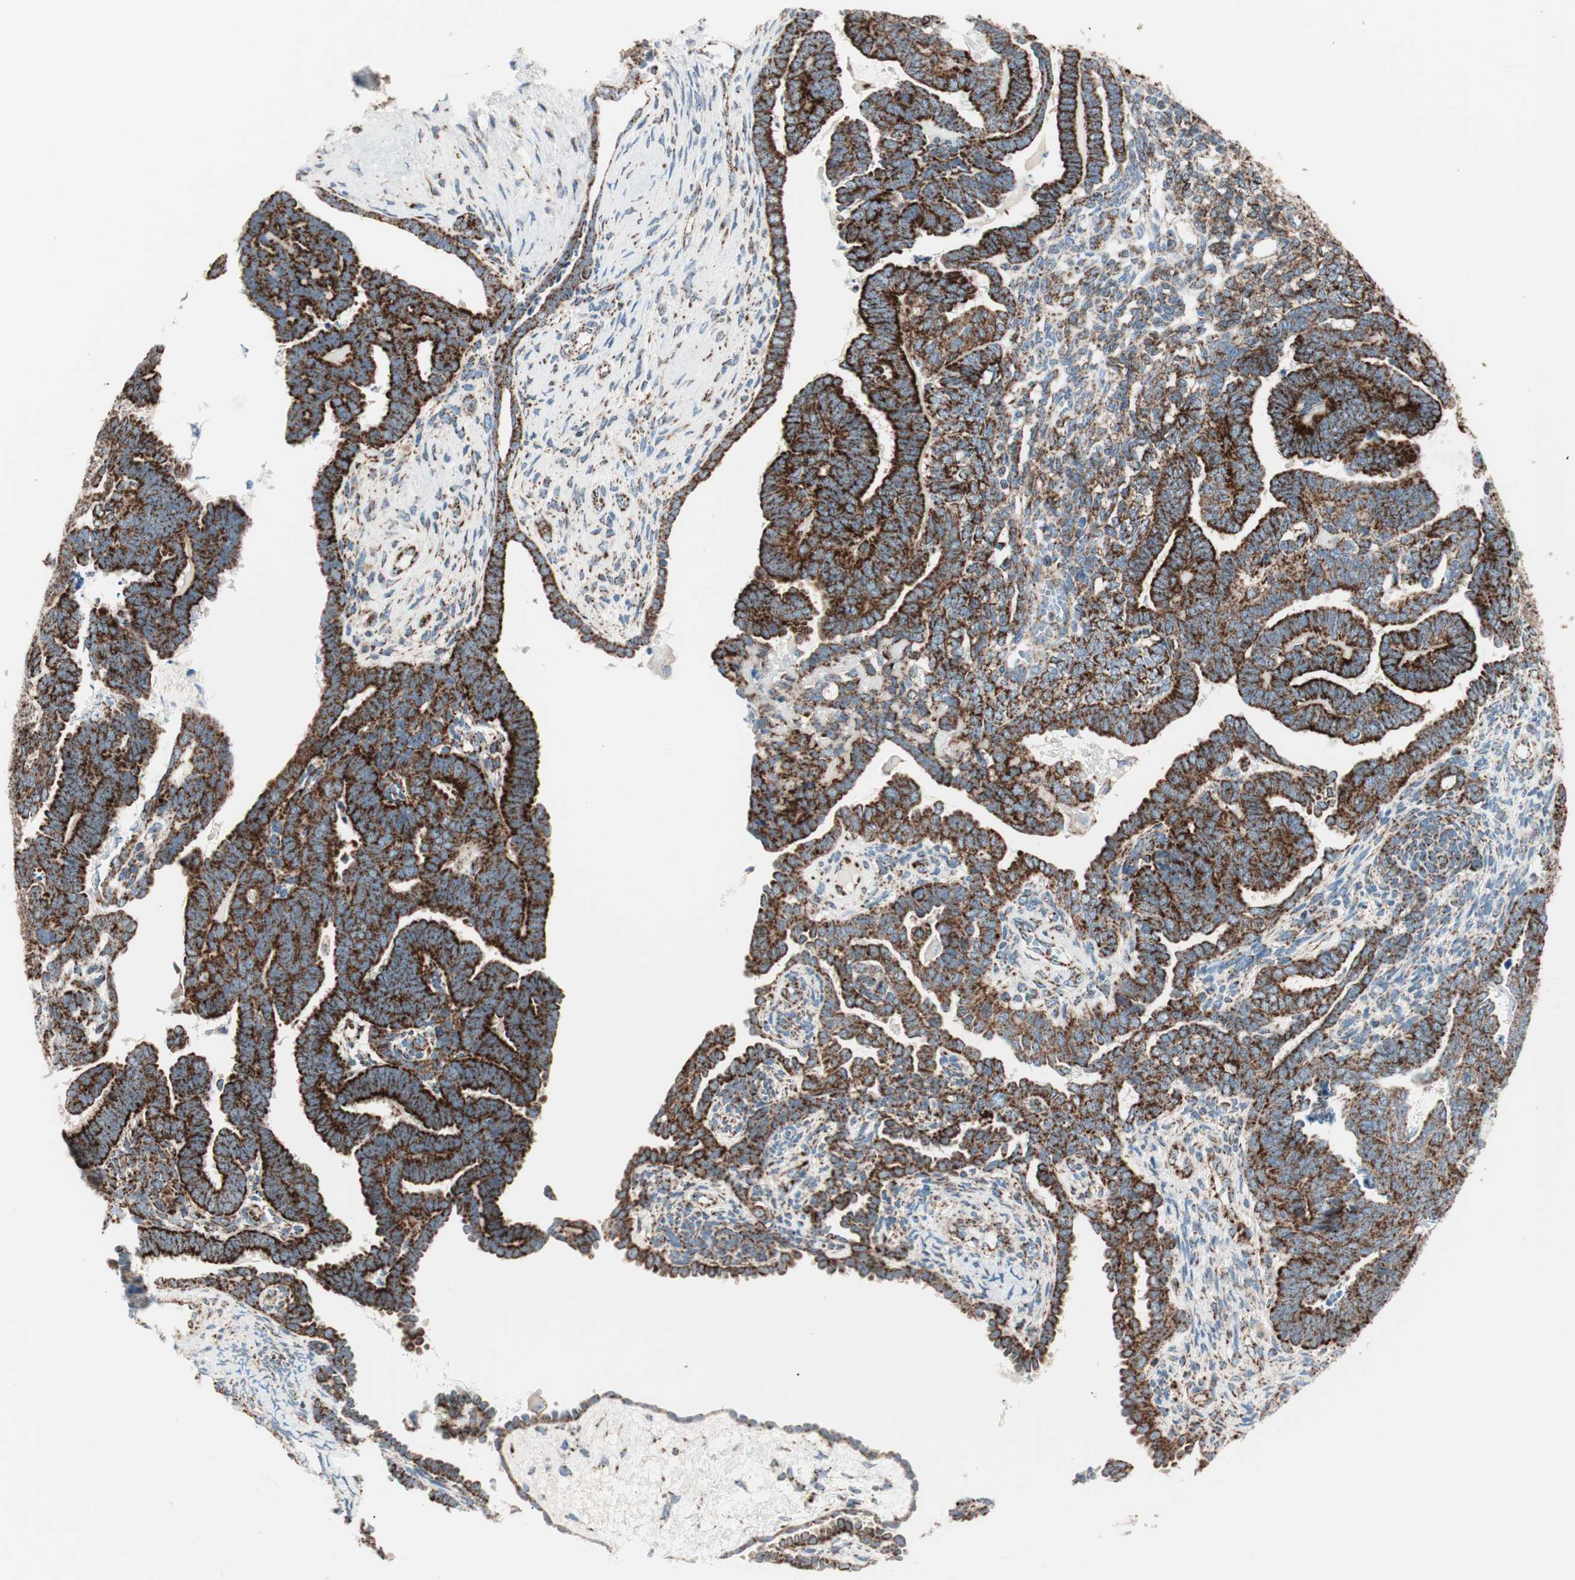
{"staining": {"intensity": "strong", "quantity": ">75%", "location": "cytoplasmic/membranous"}, "tissue": "endometrial cancer", "cell_type": "Tumor cells", "image_type": "cancer", "snomed": [{"axis": "morphology", "description": "Neoplasm, malignant, NOS"}, {"axis": "topography", "description": "Endometrium"}], "caption": "Endometrial malignant neoplasm stained with a protein marker displays strong staining in tumor cells.", "gene": "TOMM20", "patient": {"sex": "female", "age": 74}}